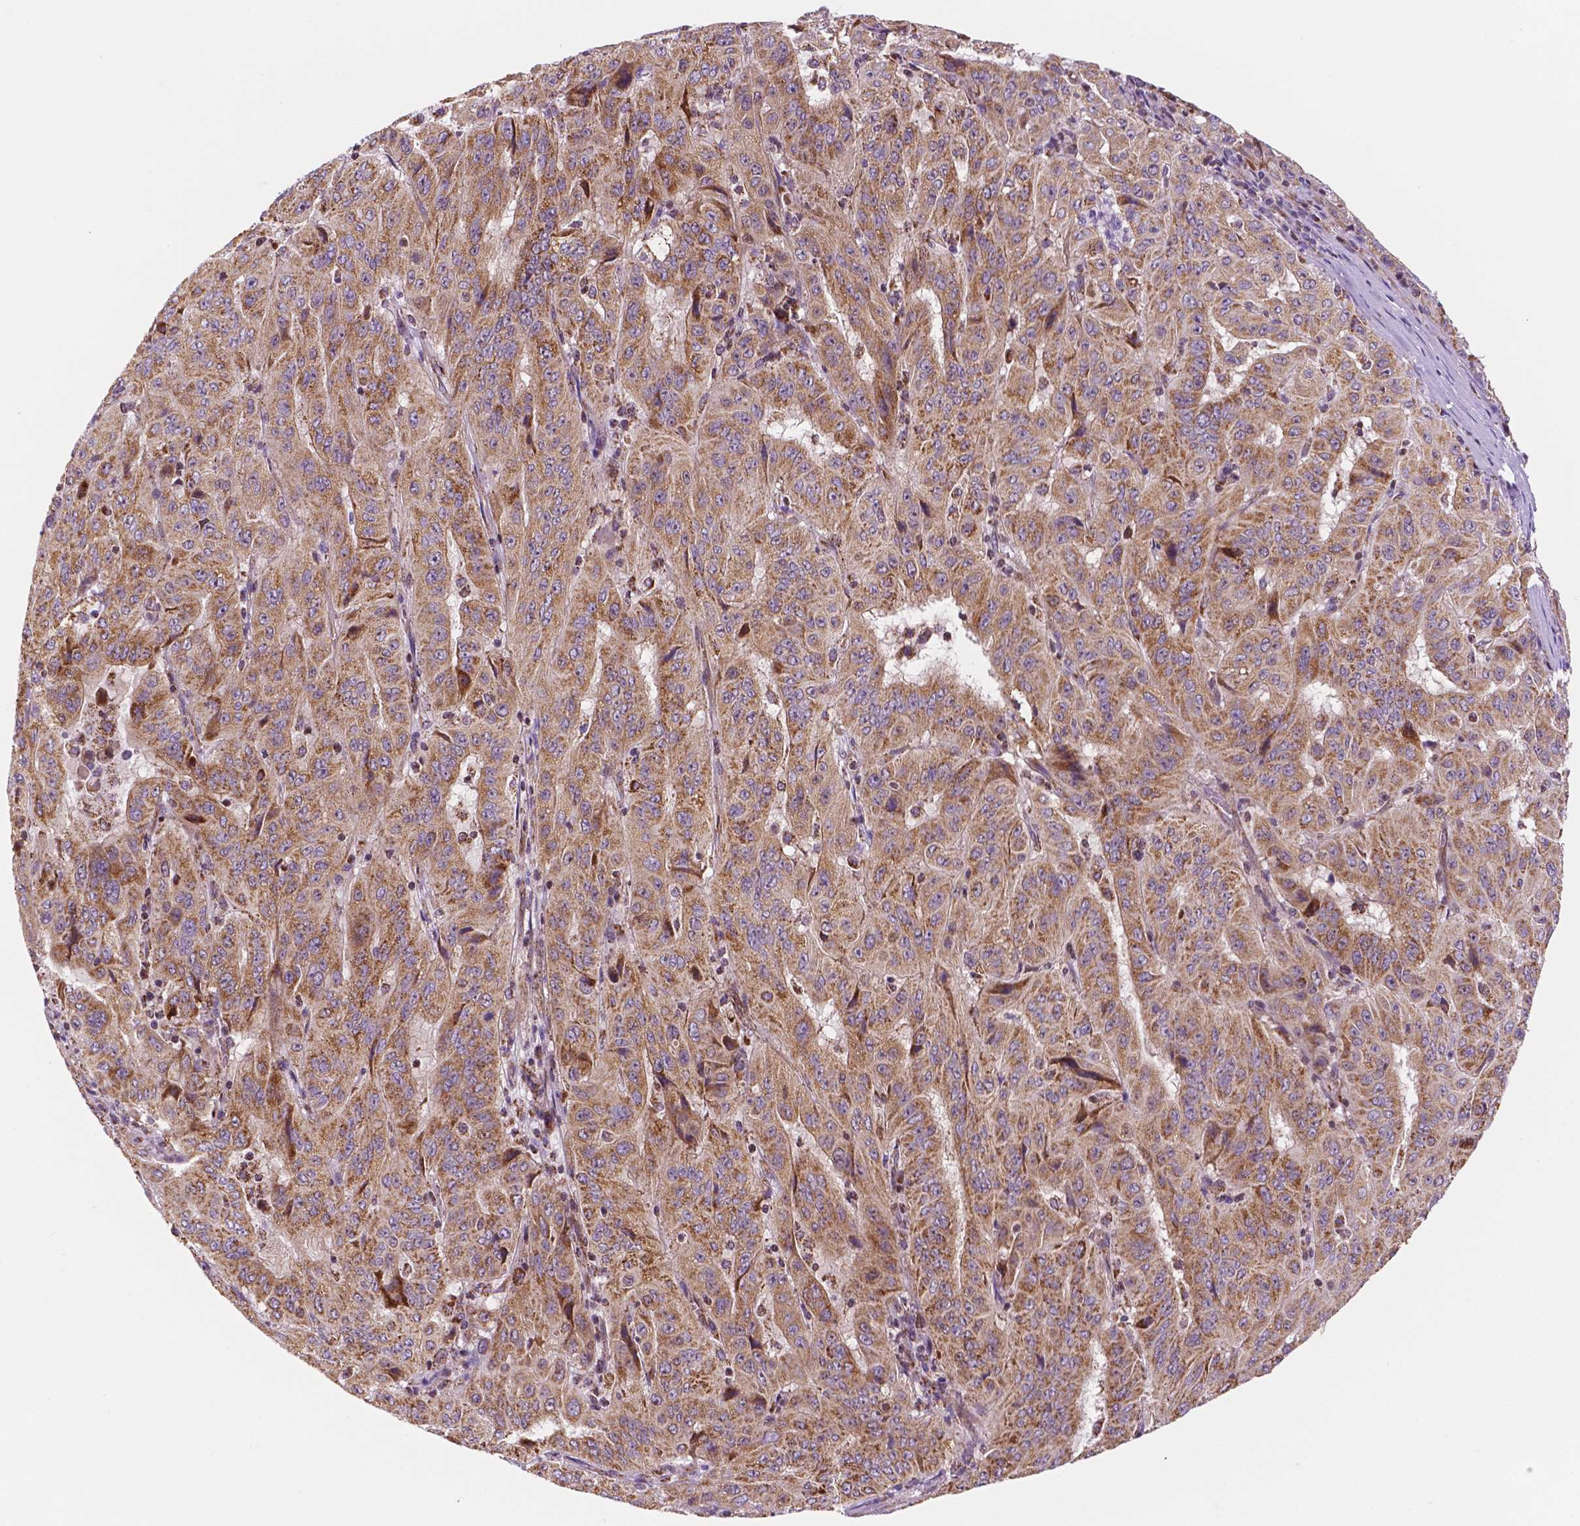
{"staining": {"intensity": "moderate", "quantity": ">75%", "location": "cytoplasmic/membranous"}, "tissue": "pancreatic cancer", "cell_type": "Tumor cells", "image_type": "cancer", "snomed": [{"axis": "morphology", "description": "Adenocarcinoma, NOS"}, {"axis": "topography", "description": "Pancreas"}], "caption": "Immunohistochemical staining of human pancreatic cancer displays medium levels of moderate cytoplasmic/membranous staining in about >75% of tumor cells.", "gene": "GEMIN4", "patient": {"sex": "male", "age": 63}}